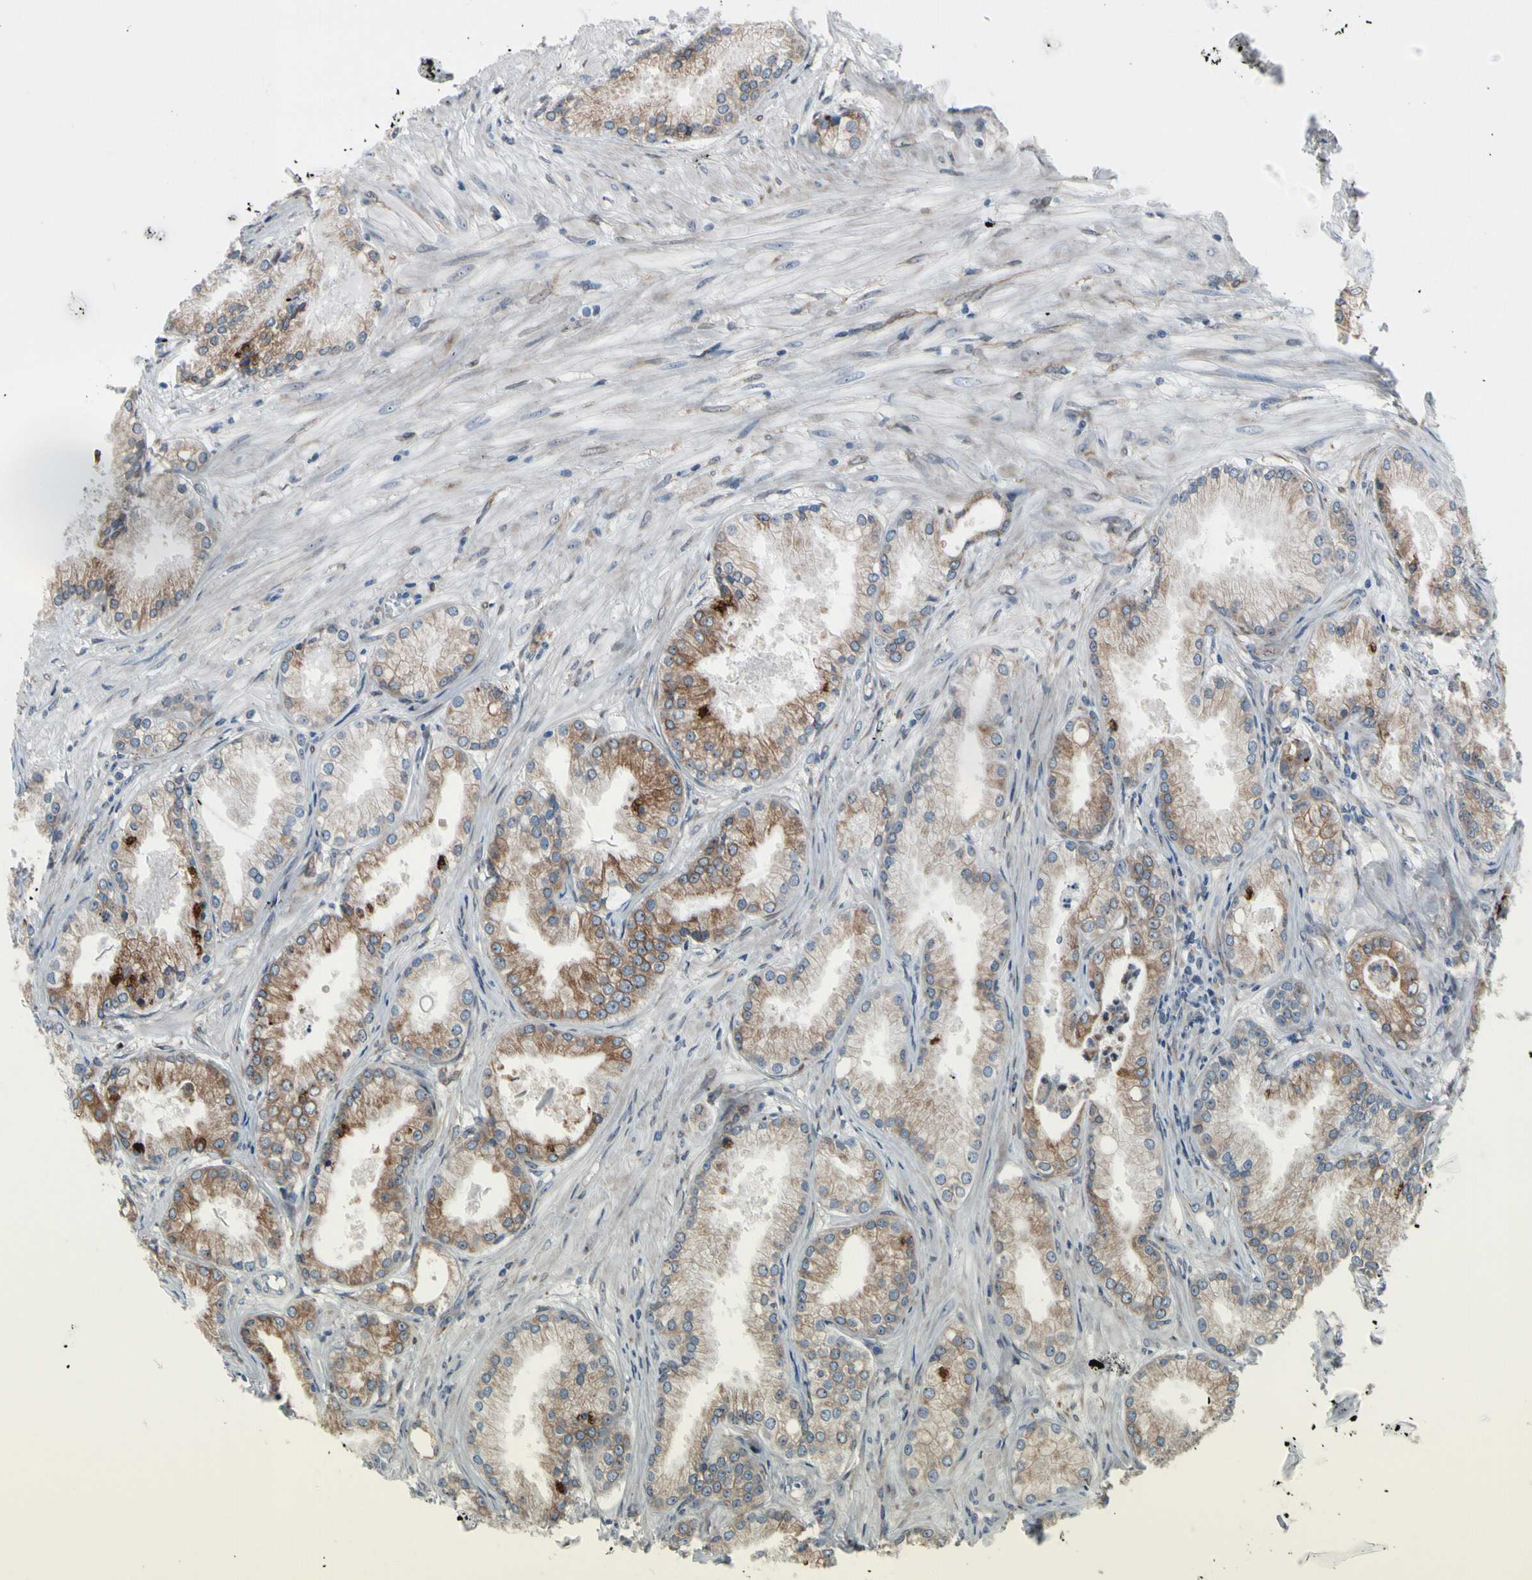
{"staining": {"intensity": "weak", "quantity": ">75%", "location": "cytoplasmic/membranous"}, "tissue": "prostate cancer", "cell_type": "Tumor cells", "image_type": "cancer", "snomed": [{"axis": "morphology", "description": "Adenocarcinoma, Low grade"}, {"axis": "topography", "description": "Prostate"}], "caption": "Approximately >75% of tumor cells in human prostate cancer (adenocarcinoma (low-grade)) show weak cytoplasmic/membranous protein staining as visualized by brown immunohistochemical staining.", "gene": "TMED7", "patient": {"sex": "male", "age": 72}}